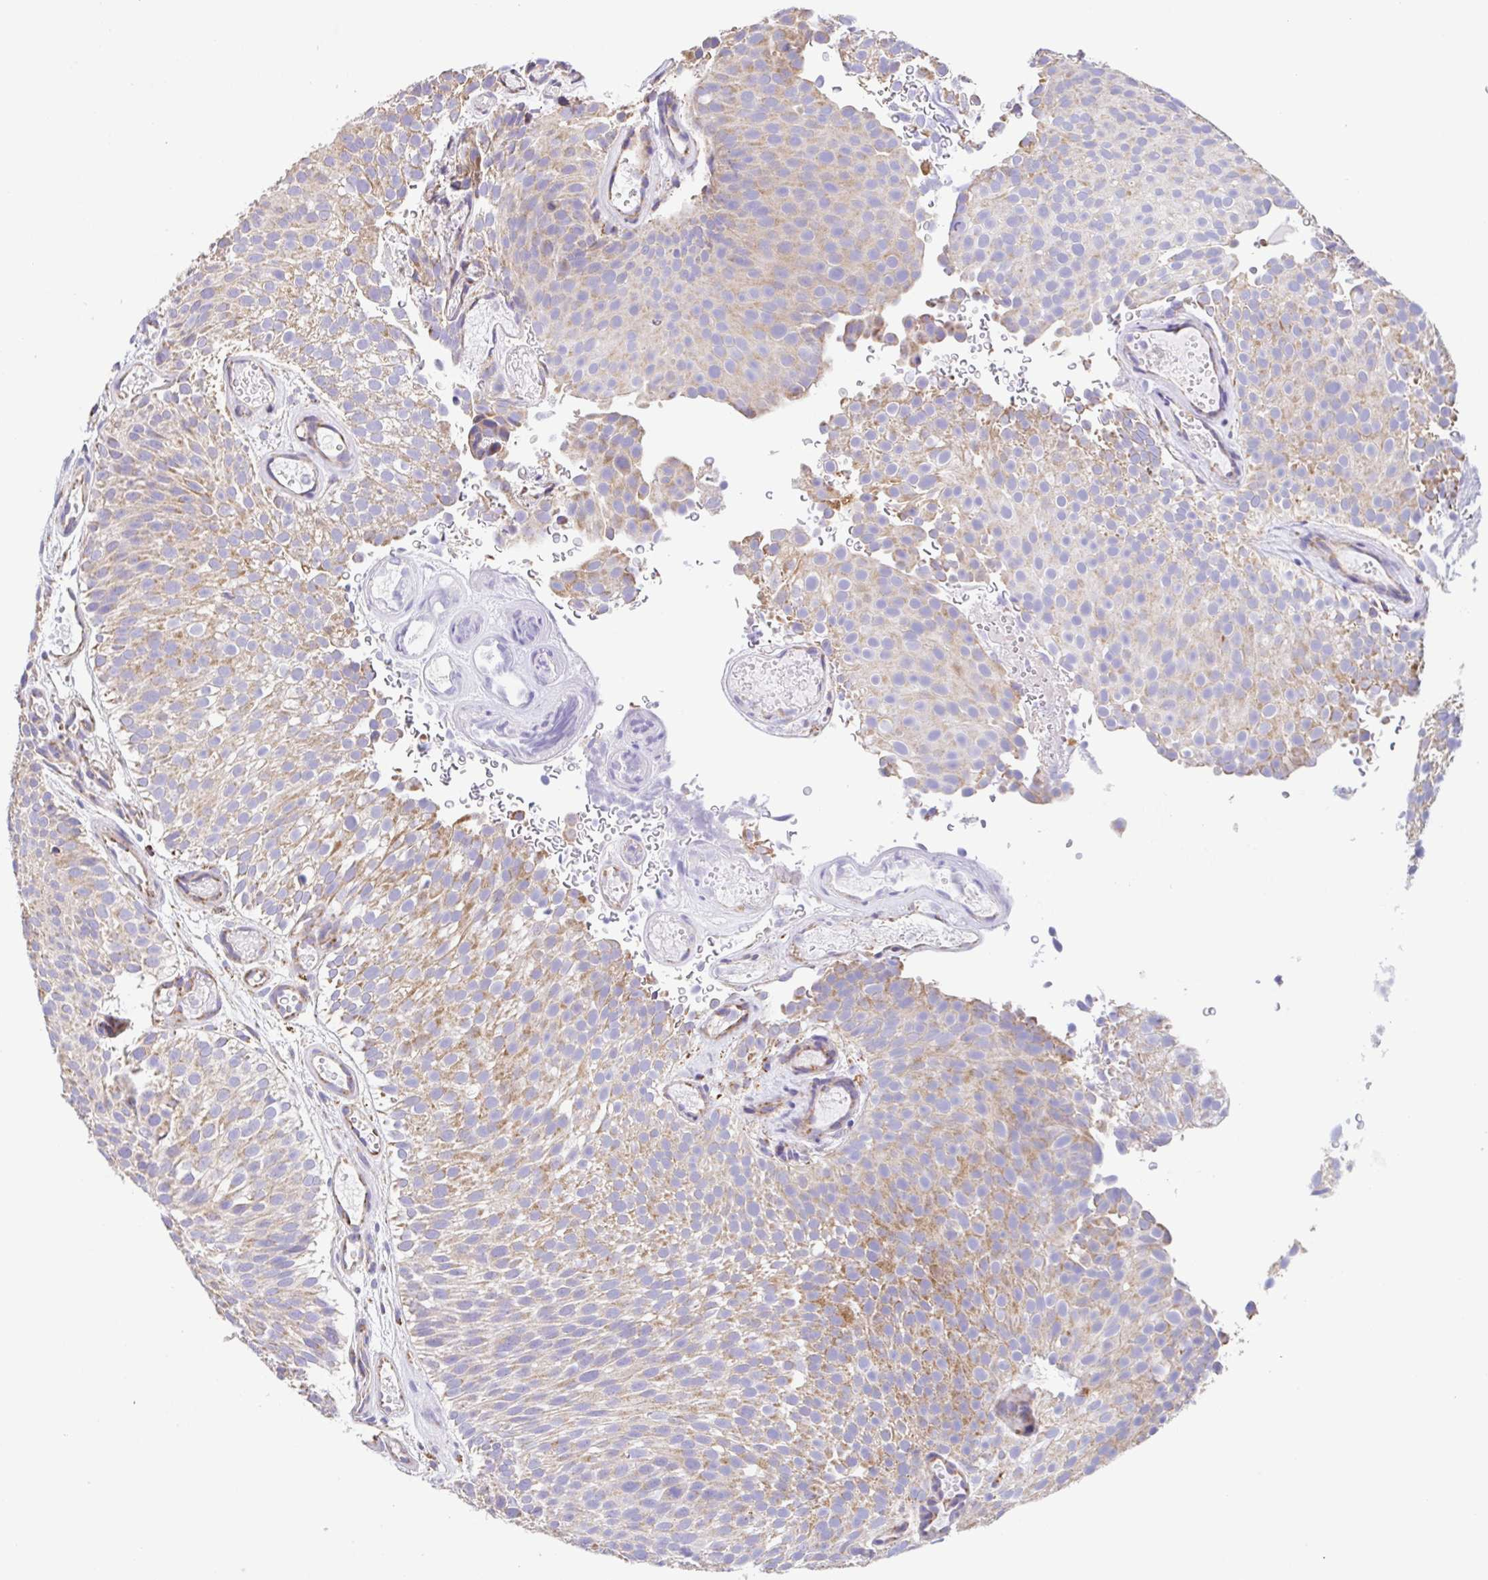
{"staining": {"intensity": "moderate", "quantity": ">75%", "location": "cytoplasmic/membranous"}, "tissue": "urothelial cancer", "cell_type": "Tumor cells", "image_type": "cancer", "snomed": [{"axis": "morphology", "description": "Urothelial carcinoma, Low grade"}, {"axis": "topography", "description": "Urinary bladder"}], "caption": "The photomicrograph demonstrates staining of urothelial cancer, revealing moderate cytoplasmic/membranous protein staining (brown color) within tumor cells.", "gene": "GINM1", "patient": {"sex": "male", "age": 78}}